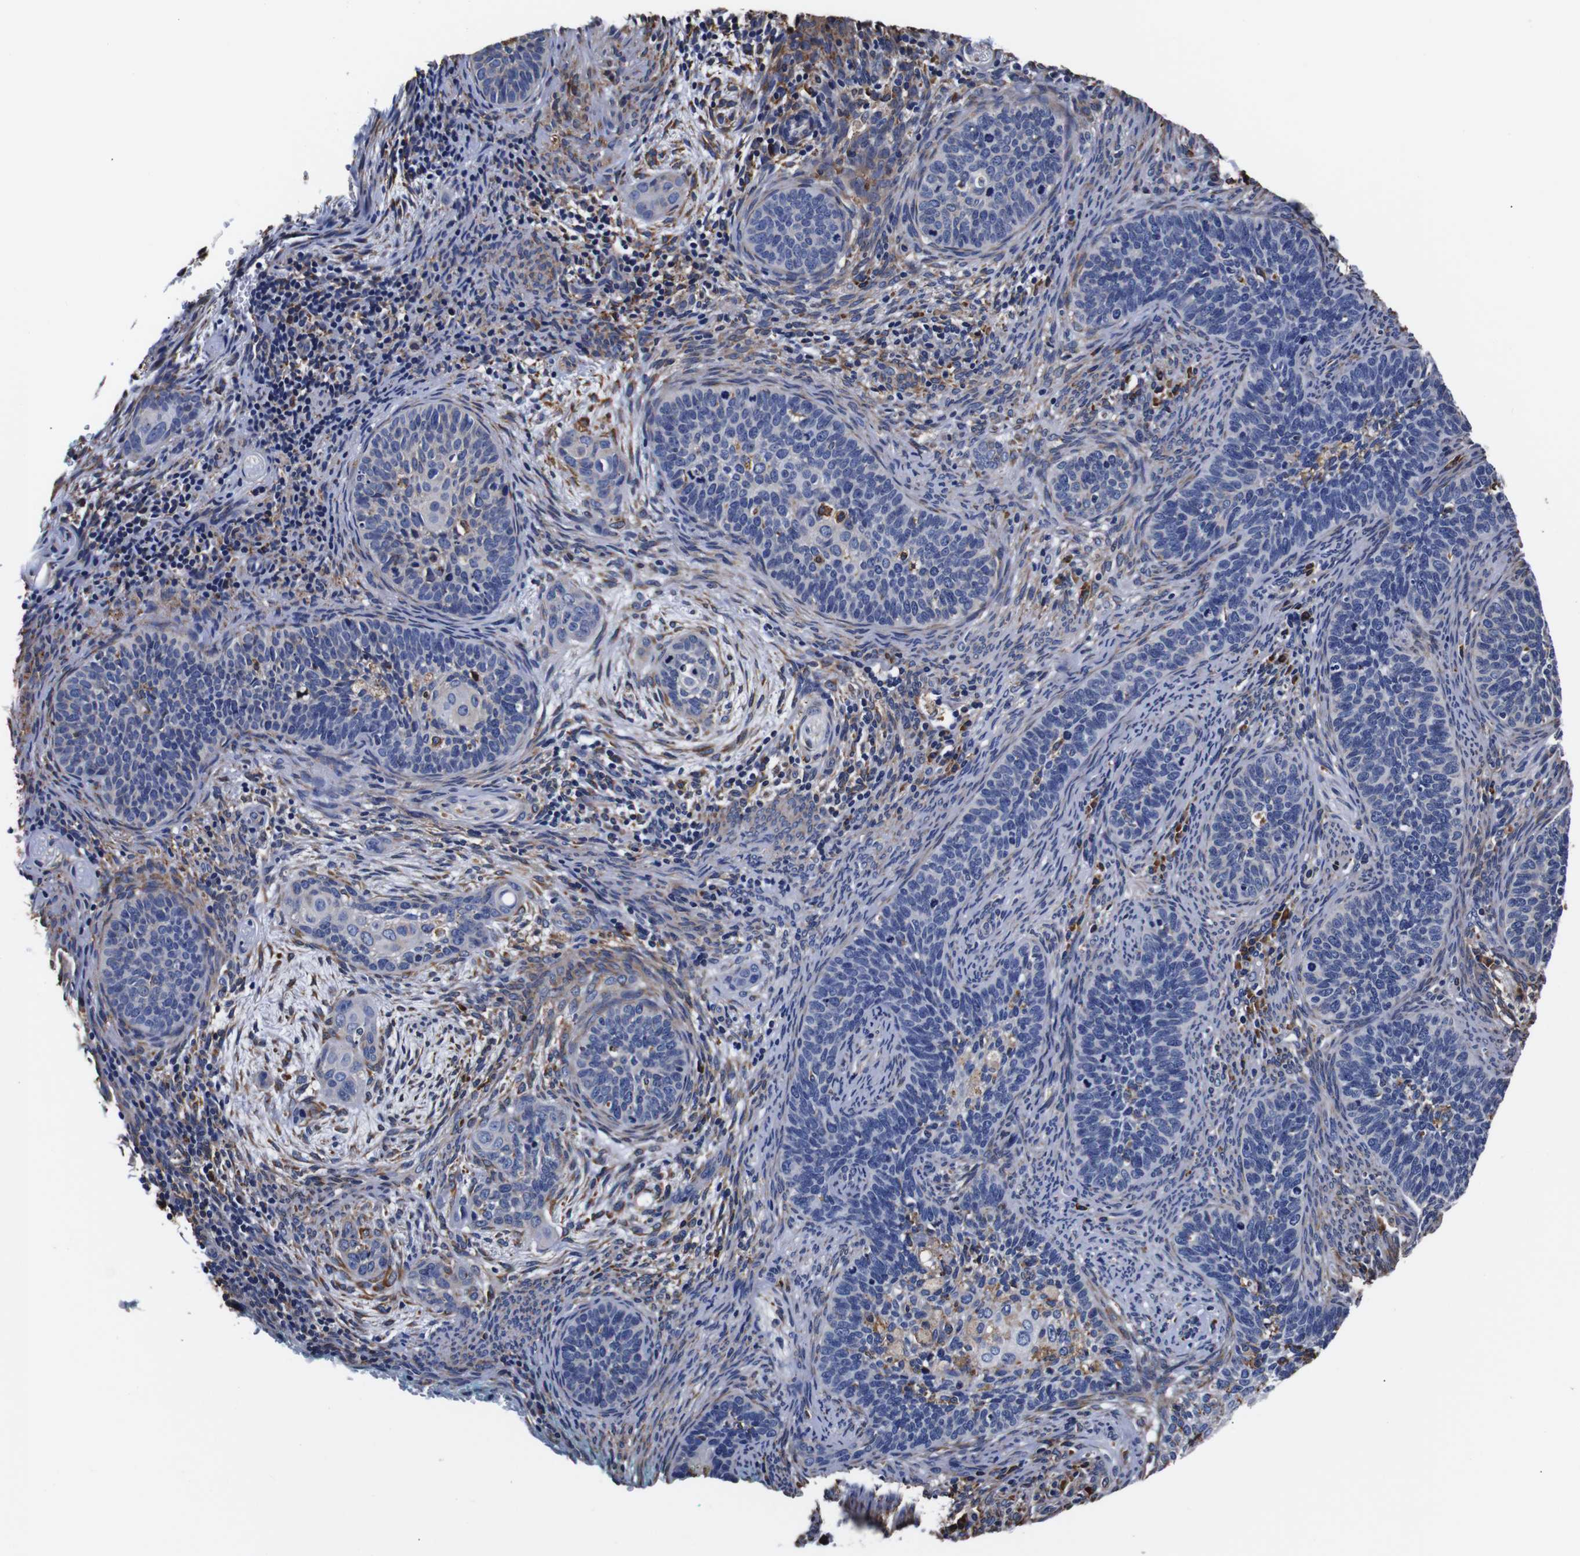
{"staining": {"intensity": "negative", "quantity": "none", "location": "none"}, "tissue": "cervical cancer", "cell_type": "Tumor cells", "image_type": "cancer", "snomed": [{"axis": "morphology", "description": "Squamous cell carcinoma, NOS"}, {"axis": "topography", "description": "Cervix"}], "caption": "Photomicrograph shows no protein staining in tumor cells of cervical squamous cell carcinoma tissue.", "gene": "PPIB", "patient": {"sex": "female", "age": 33}}